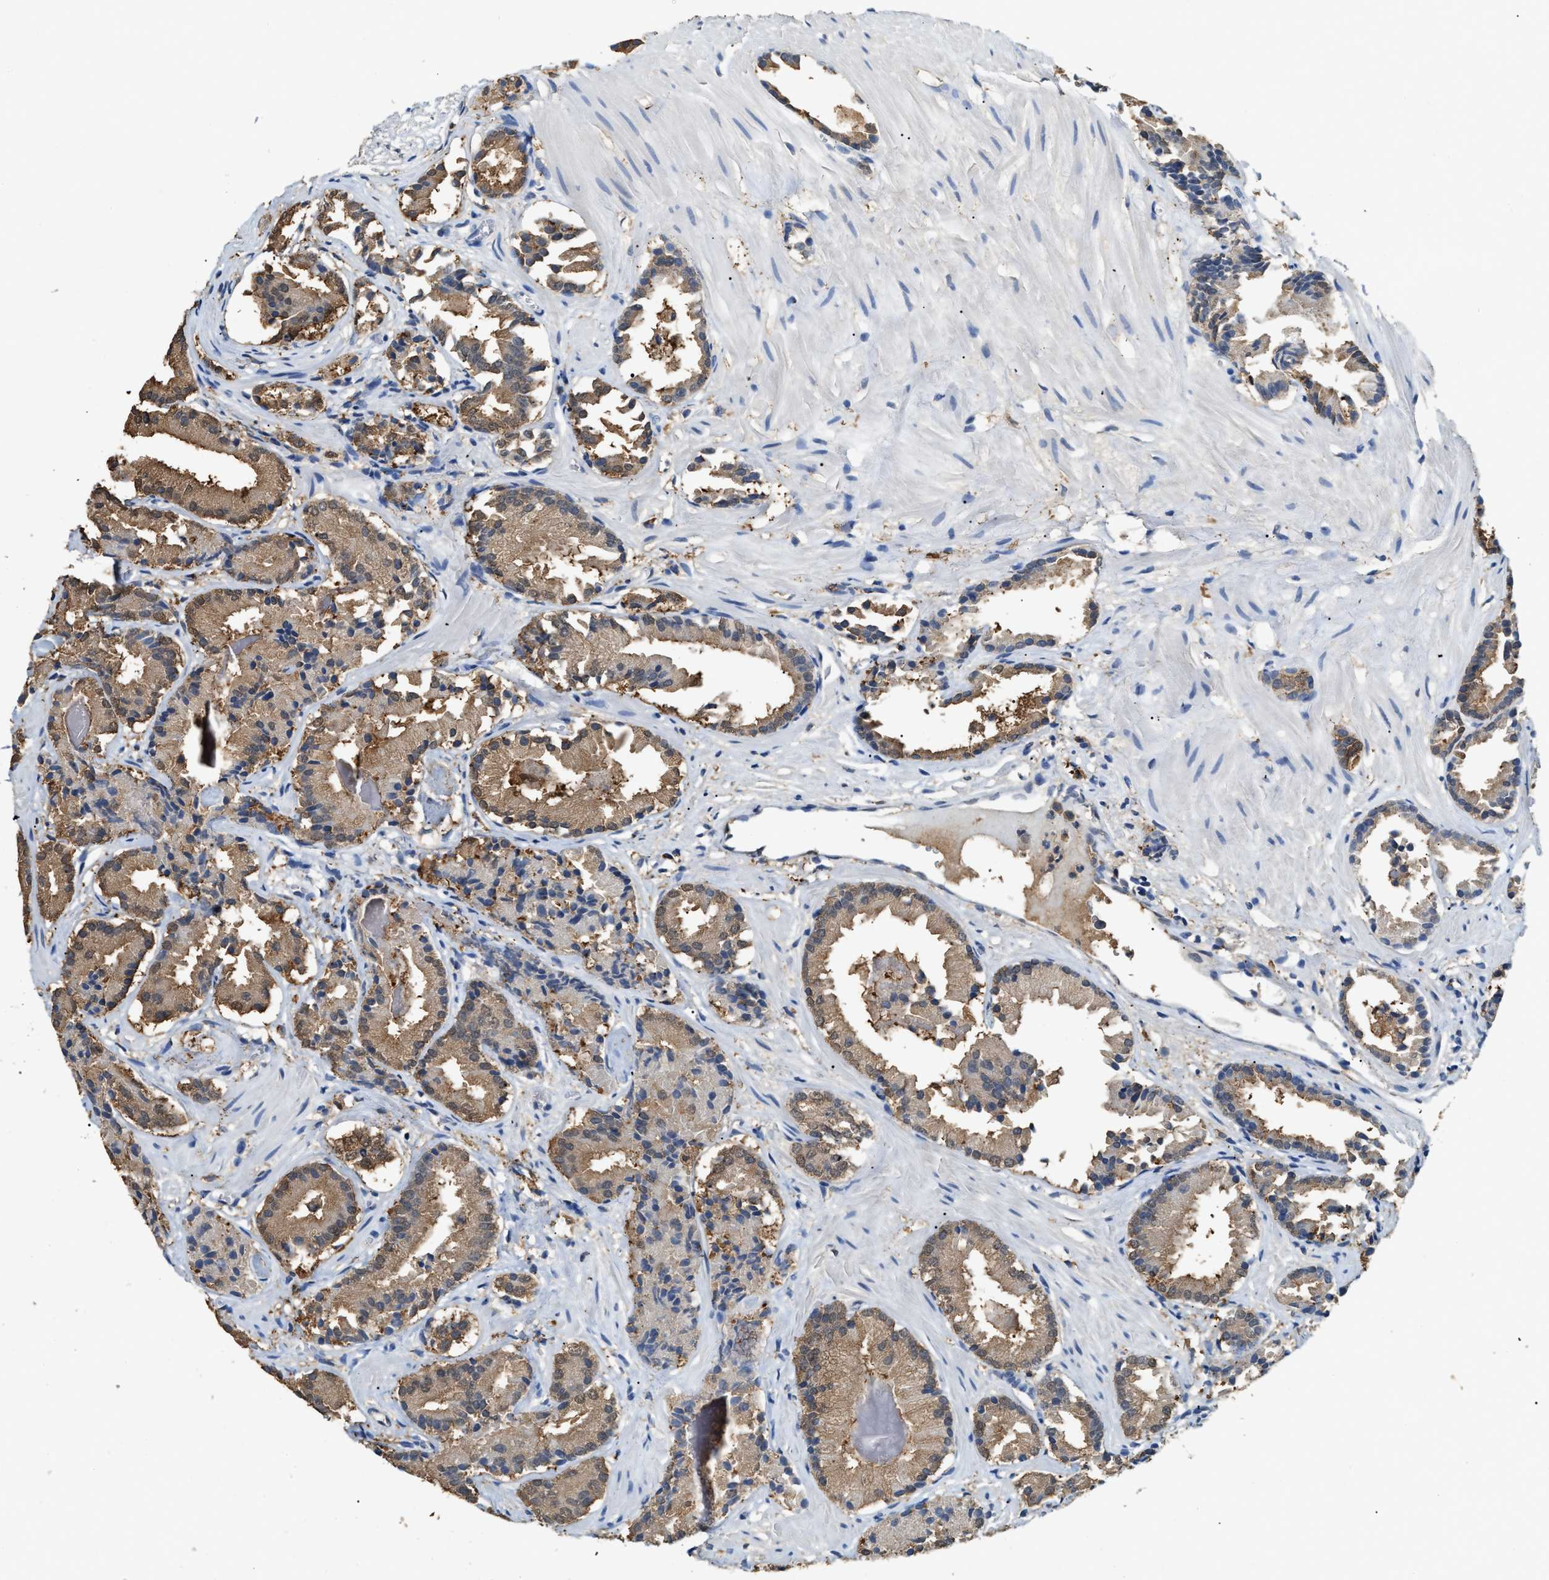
{"staining": {"intensity": "moderate", "quantity": ">75%", "location": "cytoplasmic/membranous"}, "tissue": "prostate cancer", "cell_type": "Tumor cells", "image_type": "cancer", "snomed": [{"axis": "morphology", "description": "Adenocarcinoma, Low grade"}, {"axis": "topography", "description": "Prostate"}], "caption": "Immunohistochemical staining of prostate cancer (adenocarcinoma (low-grade)) shows medium levels of moderate cytoplasmic/membranous staining in approximately >75% of tumor cells.", "gene": "GCN1", "patient": {"sex": "male", "age": 51}}